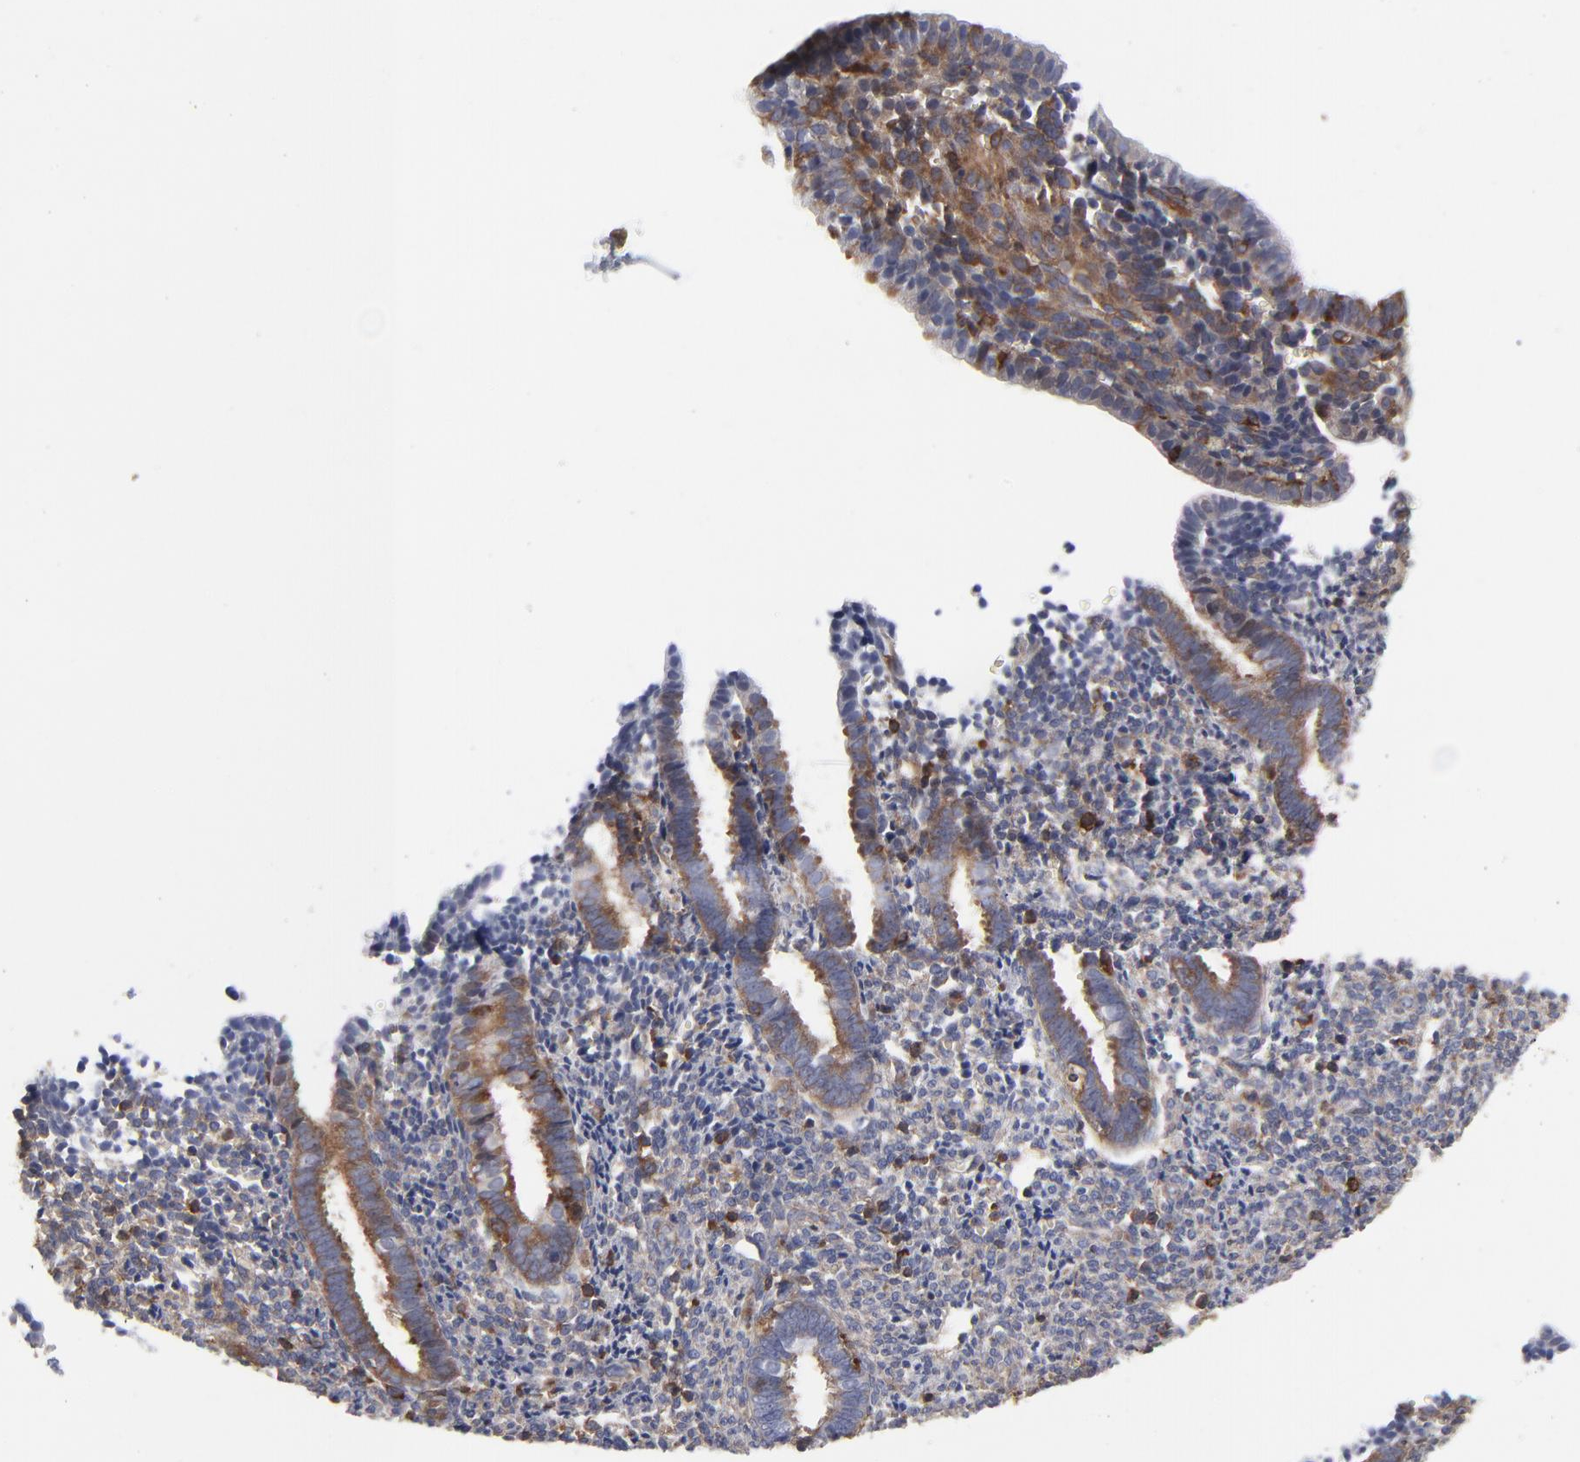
{"staining": {"intensity": "weak", "quantity": "25%-75%", "location": "cytoplasmic/membranous"}, "tissue": "endometrium", "cell_type": "Cells in endometrial stroma", "image_type": "normal", "snomed": [{"axis": "morphology", "description": "Normal tissue, NOS"}, {"axis": "topography", "description": "Endometrium"}], "caption": "Immunohistochemistry (DAB) staining of unremarkable human endometrium shows weak cytoplasmic/membranous protein positivity in approximately 25%-75% of cells in endometrial stroma. The staining was performed using DAB (3,3'-diaminobenzidine), with brown indicating positive protein expression. Nuclei are stained blue with hematoxylin.", "gene": "MAP2K1", "patient": {"sex": "female", "age": 27}}